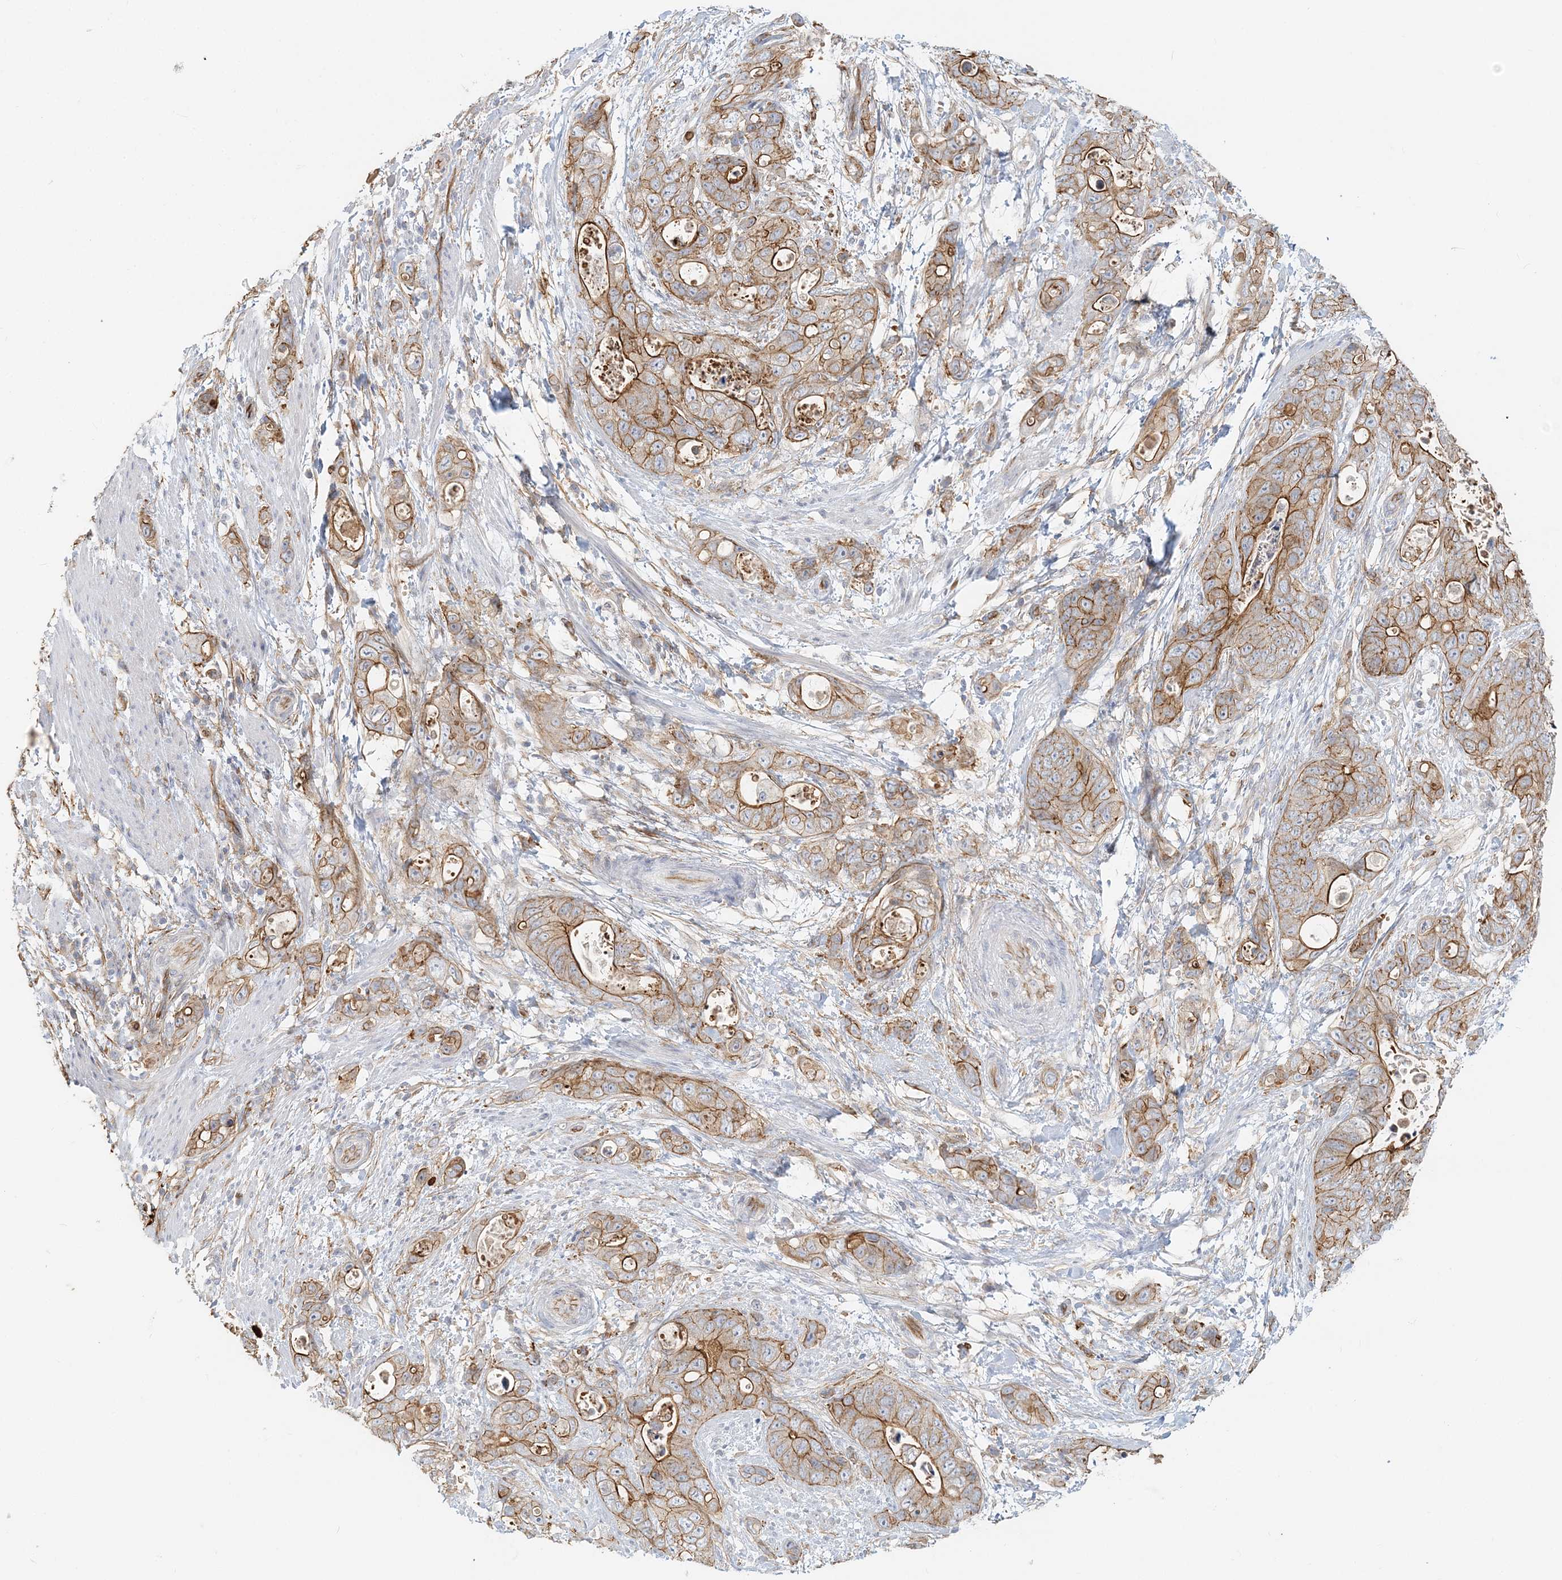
{"staining": {"intensity": "moderate", "quantity": ">75%", "location": "cytoplasmic/membranous"}, "tissue": "stomach cancer", "cell_type": "Tumor cells", "image_type": "cancer", "snomed": [{"axis": "morphology", "description": "Adenocarcinoma, NOS"}, {"axis": "topography", "description": "Stomach"}], "caption": "Stomach adenocarcinoma stained with a protein marker shows moderate staining in tumor cells.", "gene": "DNAH1", "patient": {"sex": "female", "age": 89}}